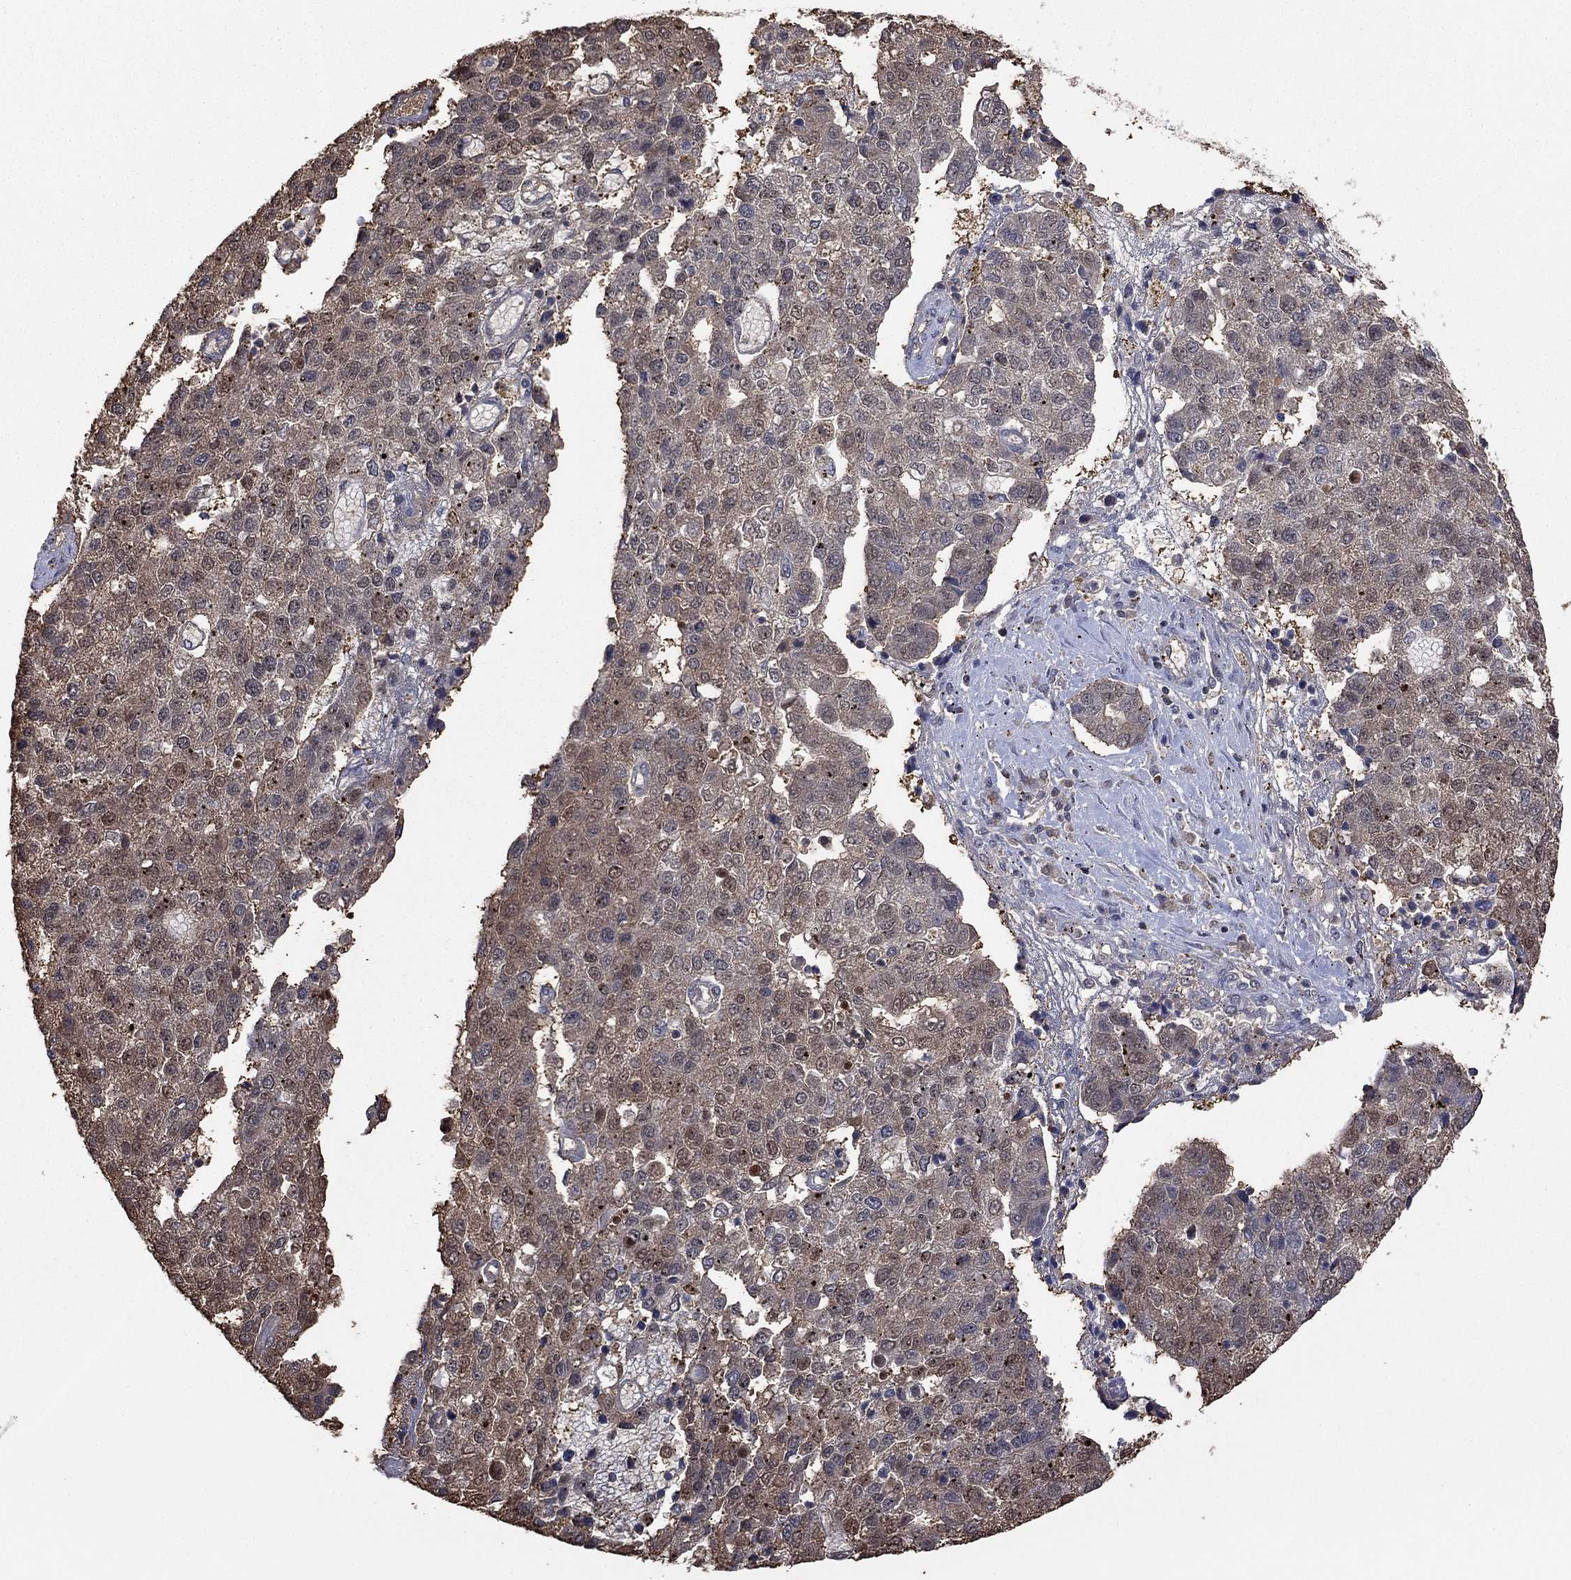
{"staining": {"intensity": "weak", "quantity": "25%-75%", "location": "cytoplasmic/membranous"}, "tissue": "pancreatic cancer", "cell_type": "Tumor cells", "image_type": "cancer", "snomed": [{"axis": "morphology", "description": "Adenocarcinoma, NOS"}, {"axis": "topography", "description": "Pancreas"}], "caption": "Immunohistochemical staining of human pancreatic cancer (adenocarcinoma) demonstrates weak cytoplasmic/membranous protein expression in about 25%-75% of tumor cells.", "gene": "RNF114", "patient": {"sex": "female", "age": 61}}